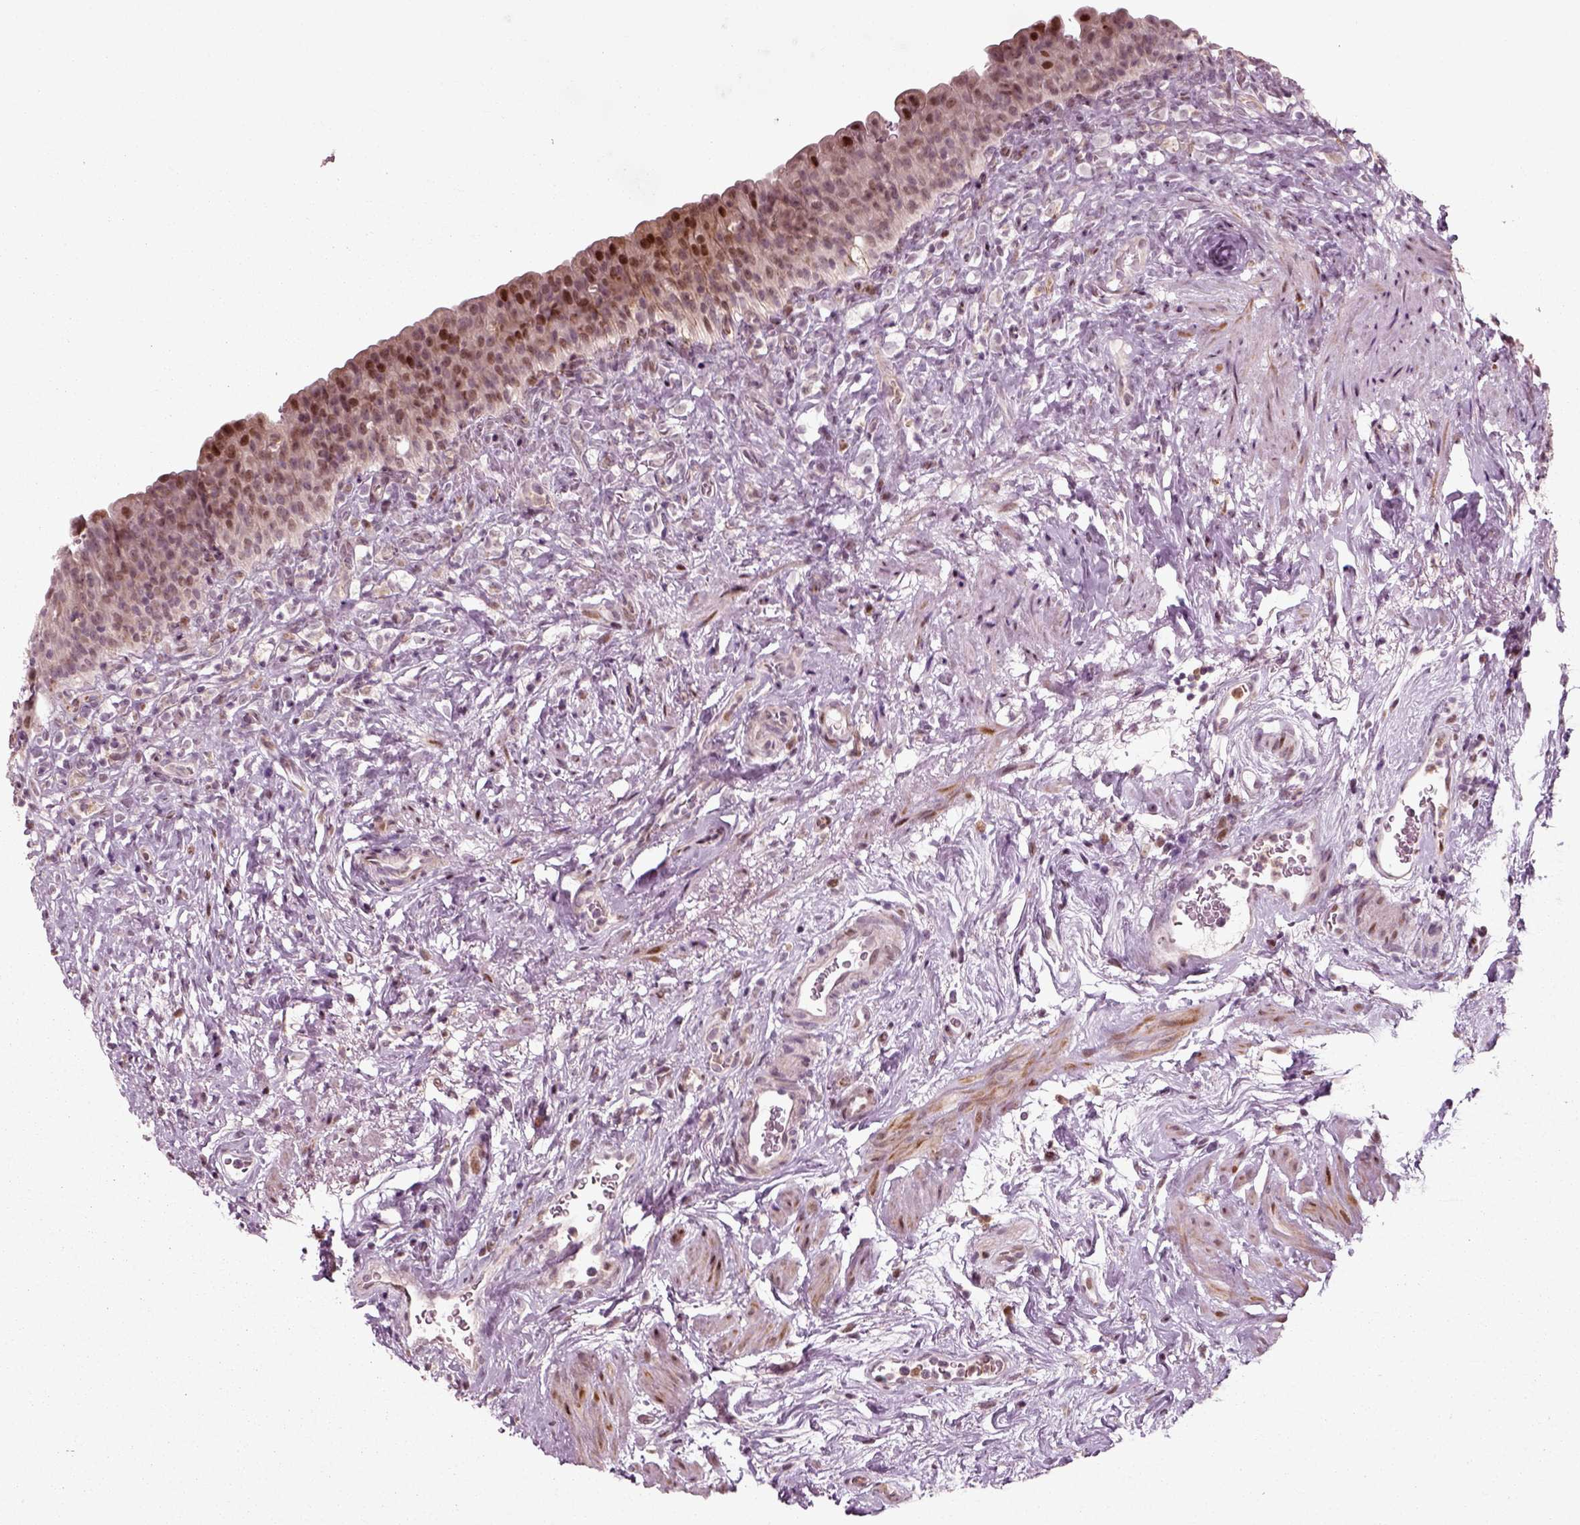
{"staining": {"intensity": "strong", "quantity": "<25%", "location": "nuclear"}, "tissue": "urinary bladder", "cell_type": "Urothelial cells", "image_type": "normal", "snomed": [{"axis": "morphology", "description": "Normal tissue, NOS"}, {"axis": "topography", "description": "Urinary bladder"}], "caption": "Urothelial cells reveal medium levels of strong nuclear staining in approximately <25% of cells in benign human urinary bladder. (IHC, brightfield microscopy, high magnification).", "gene": "CDC14A", "patient": {"sex": "male", "age": 76}}